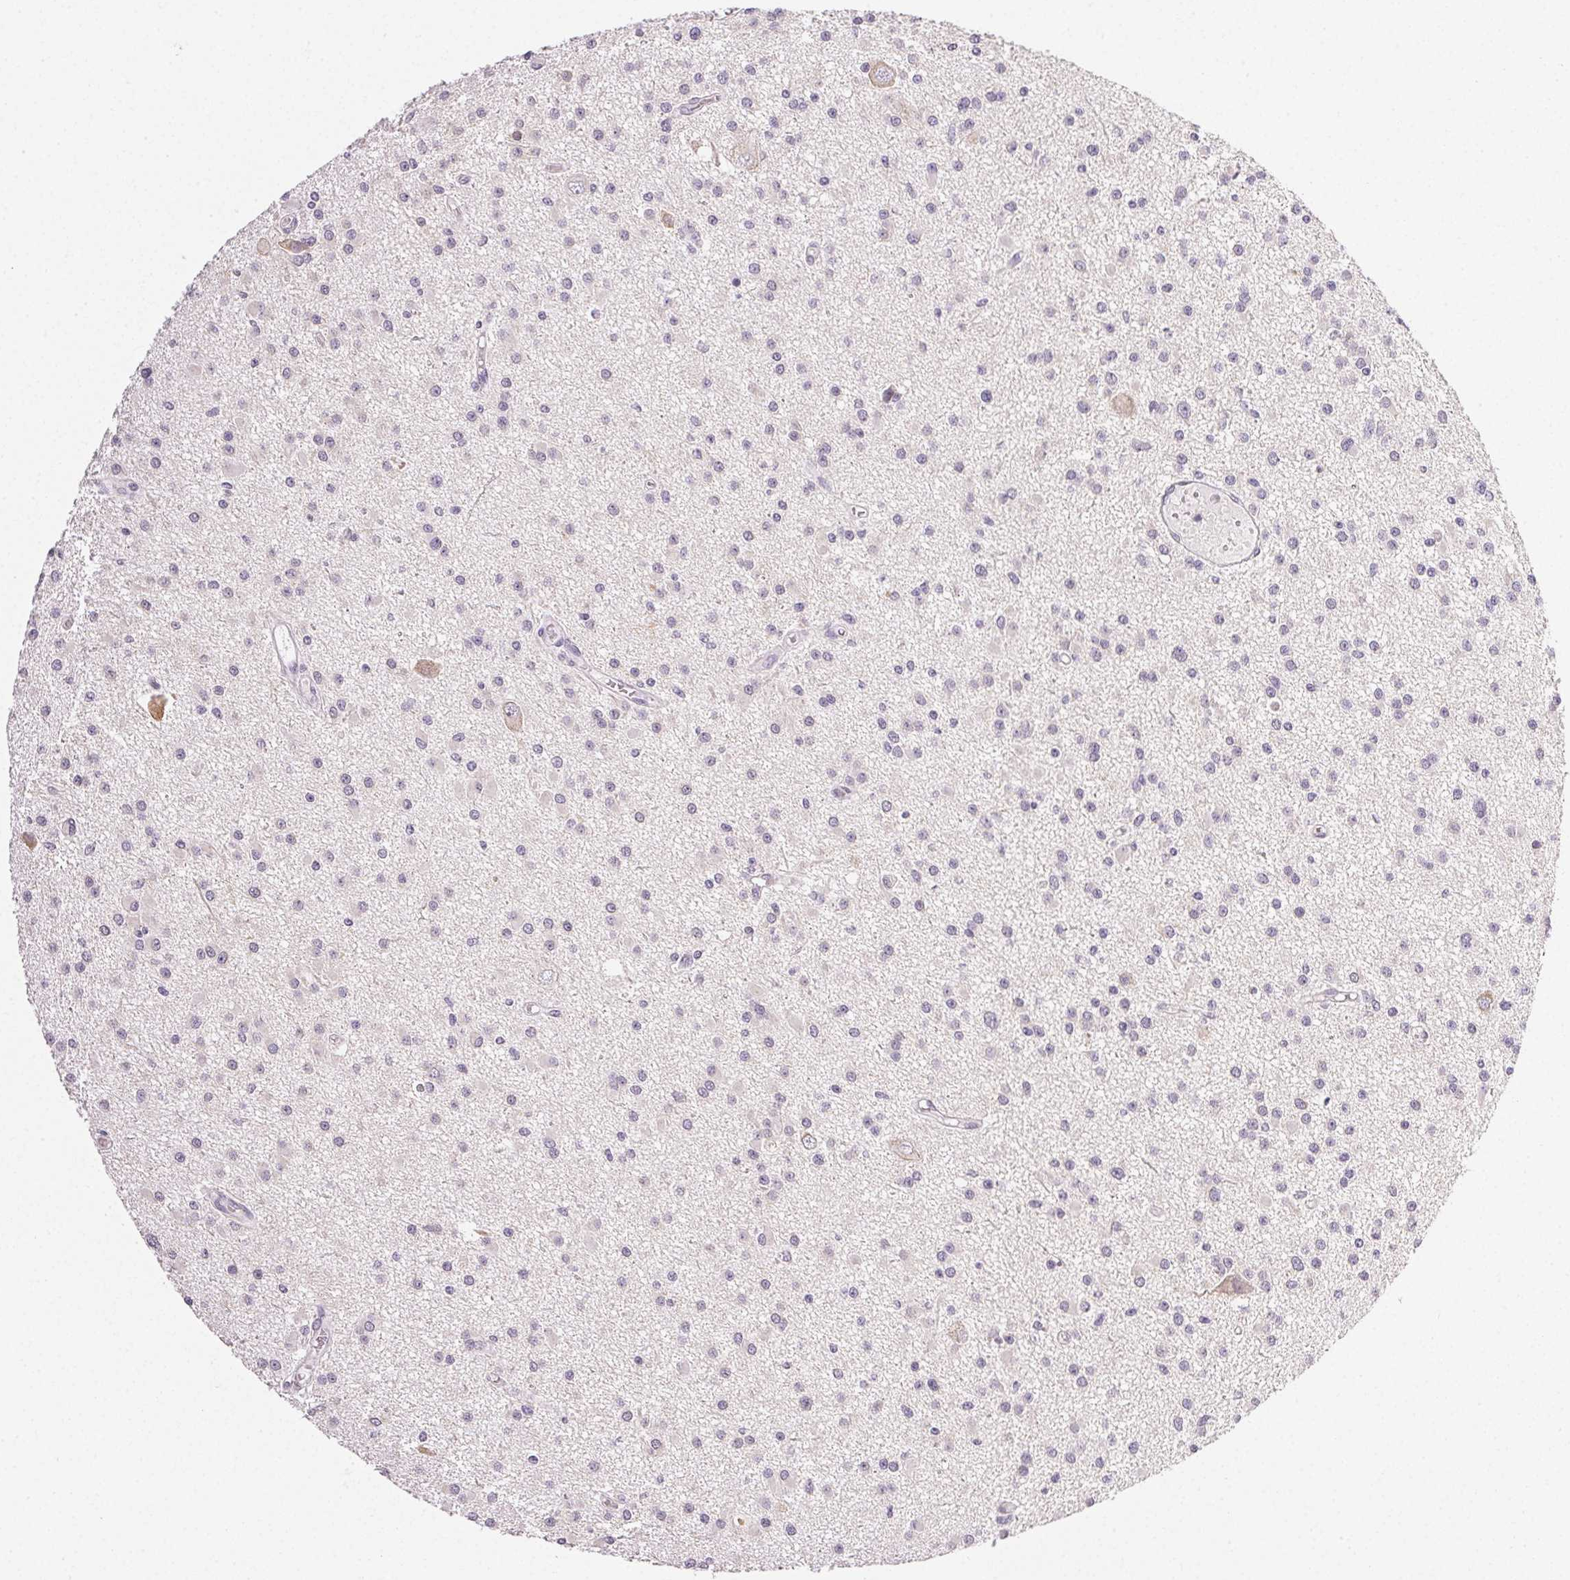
{"staining": {"intensity": "negative", "quantity": "none", "location": "none"}, "tissue": "glioma", "cell_type": "Tumor cells", "image_type": "cancer", "snomed": [{"axis": "morphology", "description": "Glioma, malignant, High grade"}, {"axis": "topography", "description": "Brain"}], "caption": "A histopathology image of glioma stained for a protein displays no brown staining in tumor cells. The staining was performed using DAB (3,3'-diaminobenzidine) to visualize the protein expression in brown, while the nuclei were stained in blue with hematoxylin (Magnification: 20x).", "gene": "PLCB1", "patient": {"sex": "male", "age": 54}}